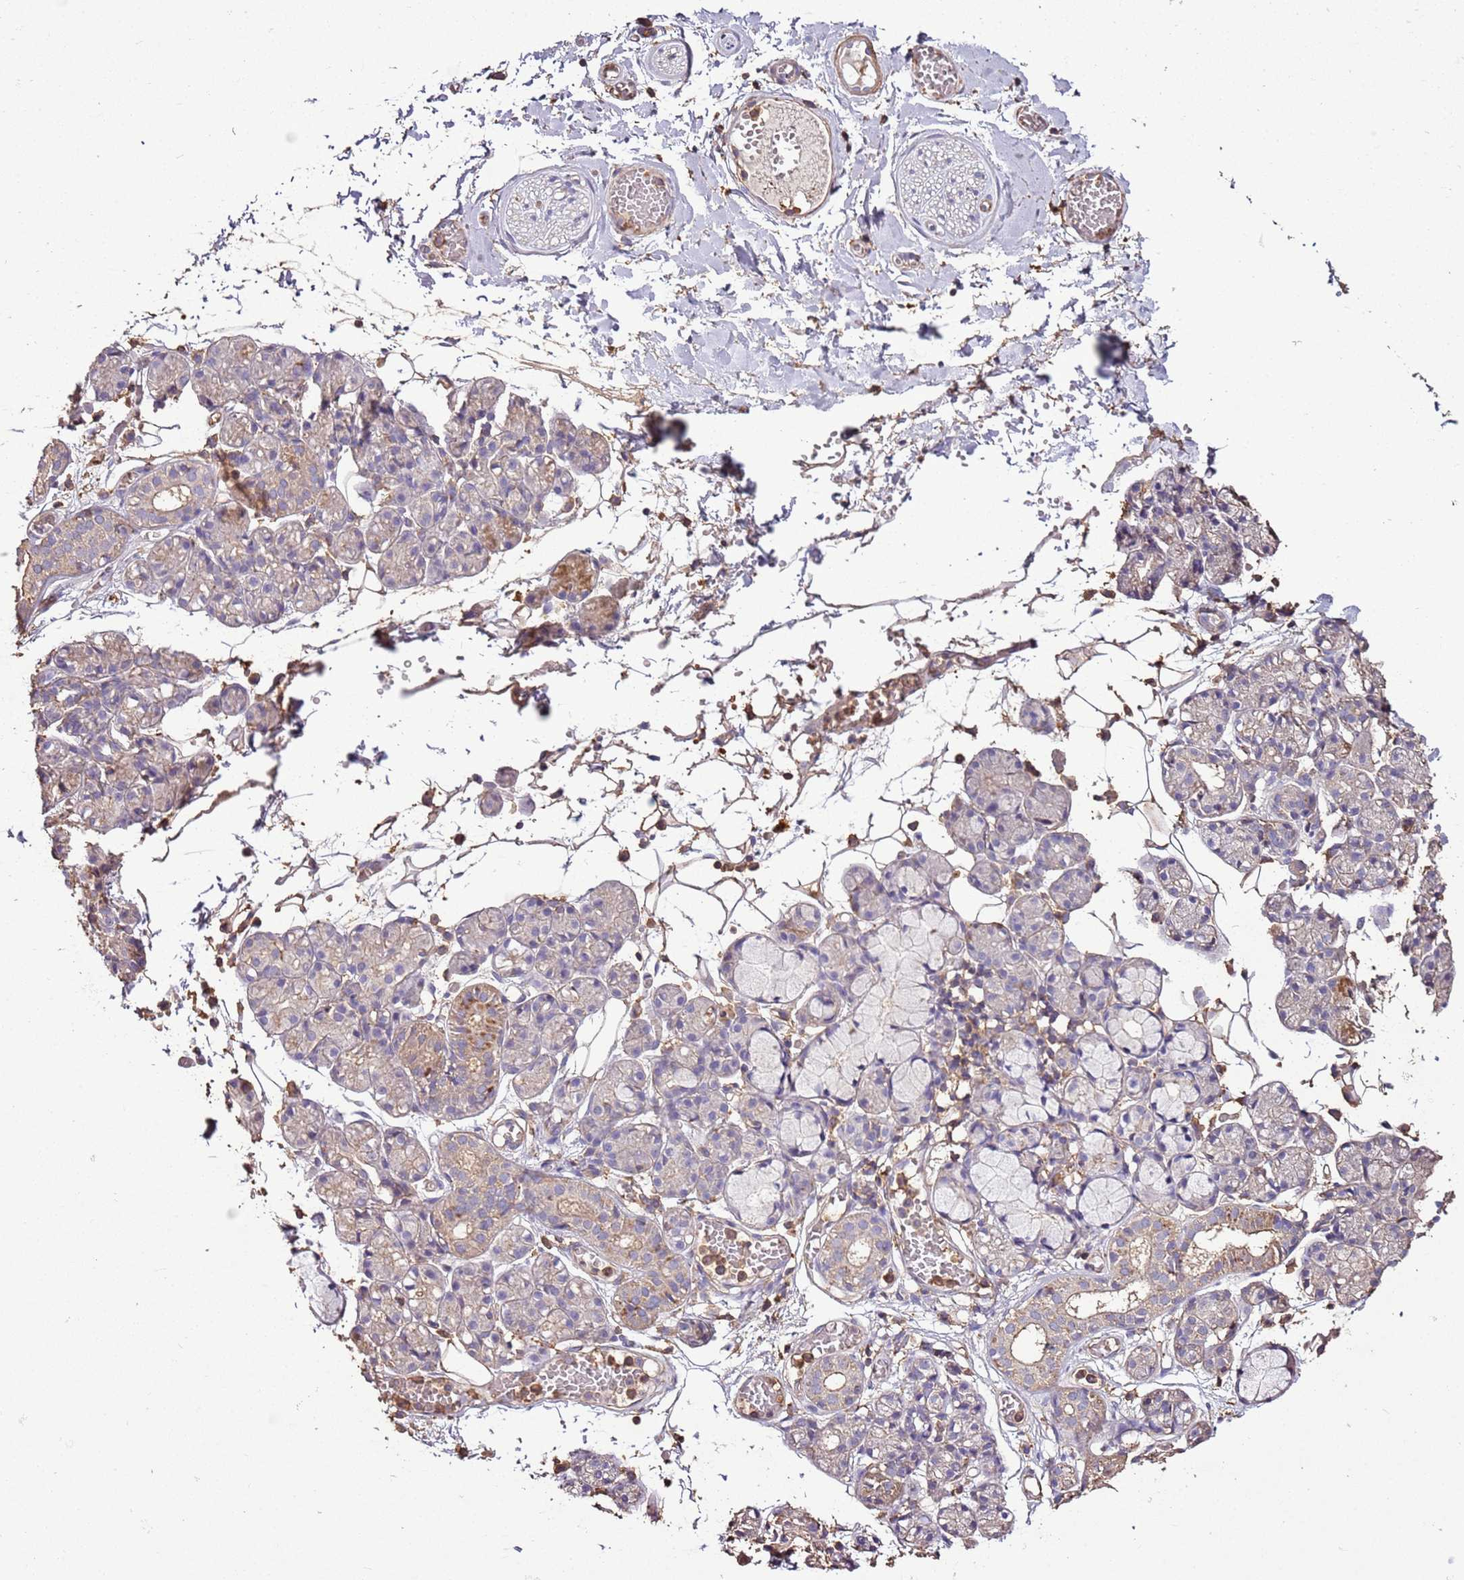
{"staining": {"intensity": "moderate", "quantity": "<25%", "location": "cytoplasmic/membranous"}, "tissue": "salivary gland", "cell_type": "Glandular cells", "image_type": "normal", "snomed": [{"axis": "morphology", "description": "Normal tissue, NOS"}, {"axis": "topography", "description": "Salivary gland"}], "caption": "DAB immunohistochemical staining of normal salivary gland reveals moderate cytoplasmic/membranous protein expression in about <25% of glandular cells.", "gene": "ARL10", "patient": {"sex": "male", "age": 63}}